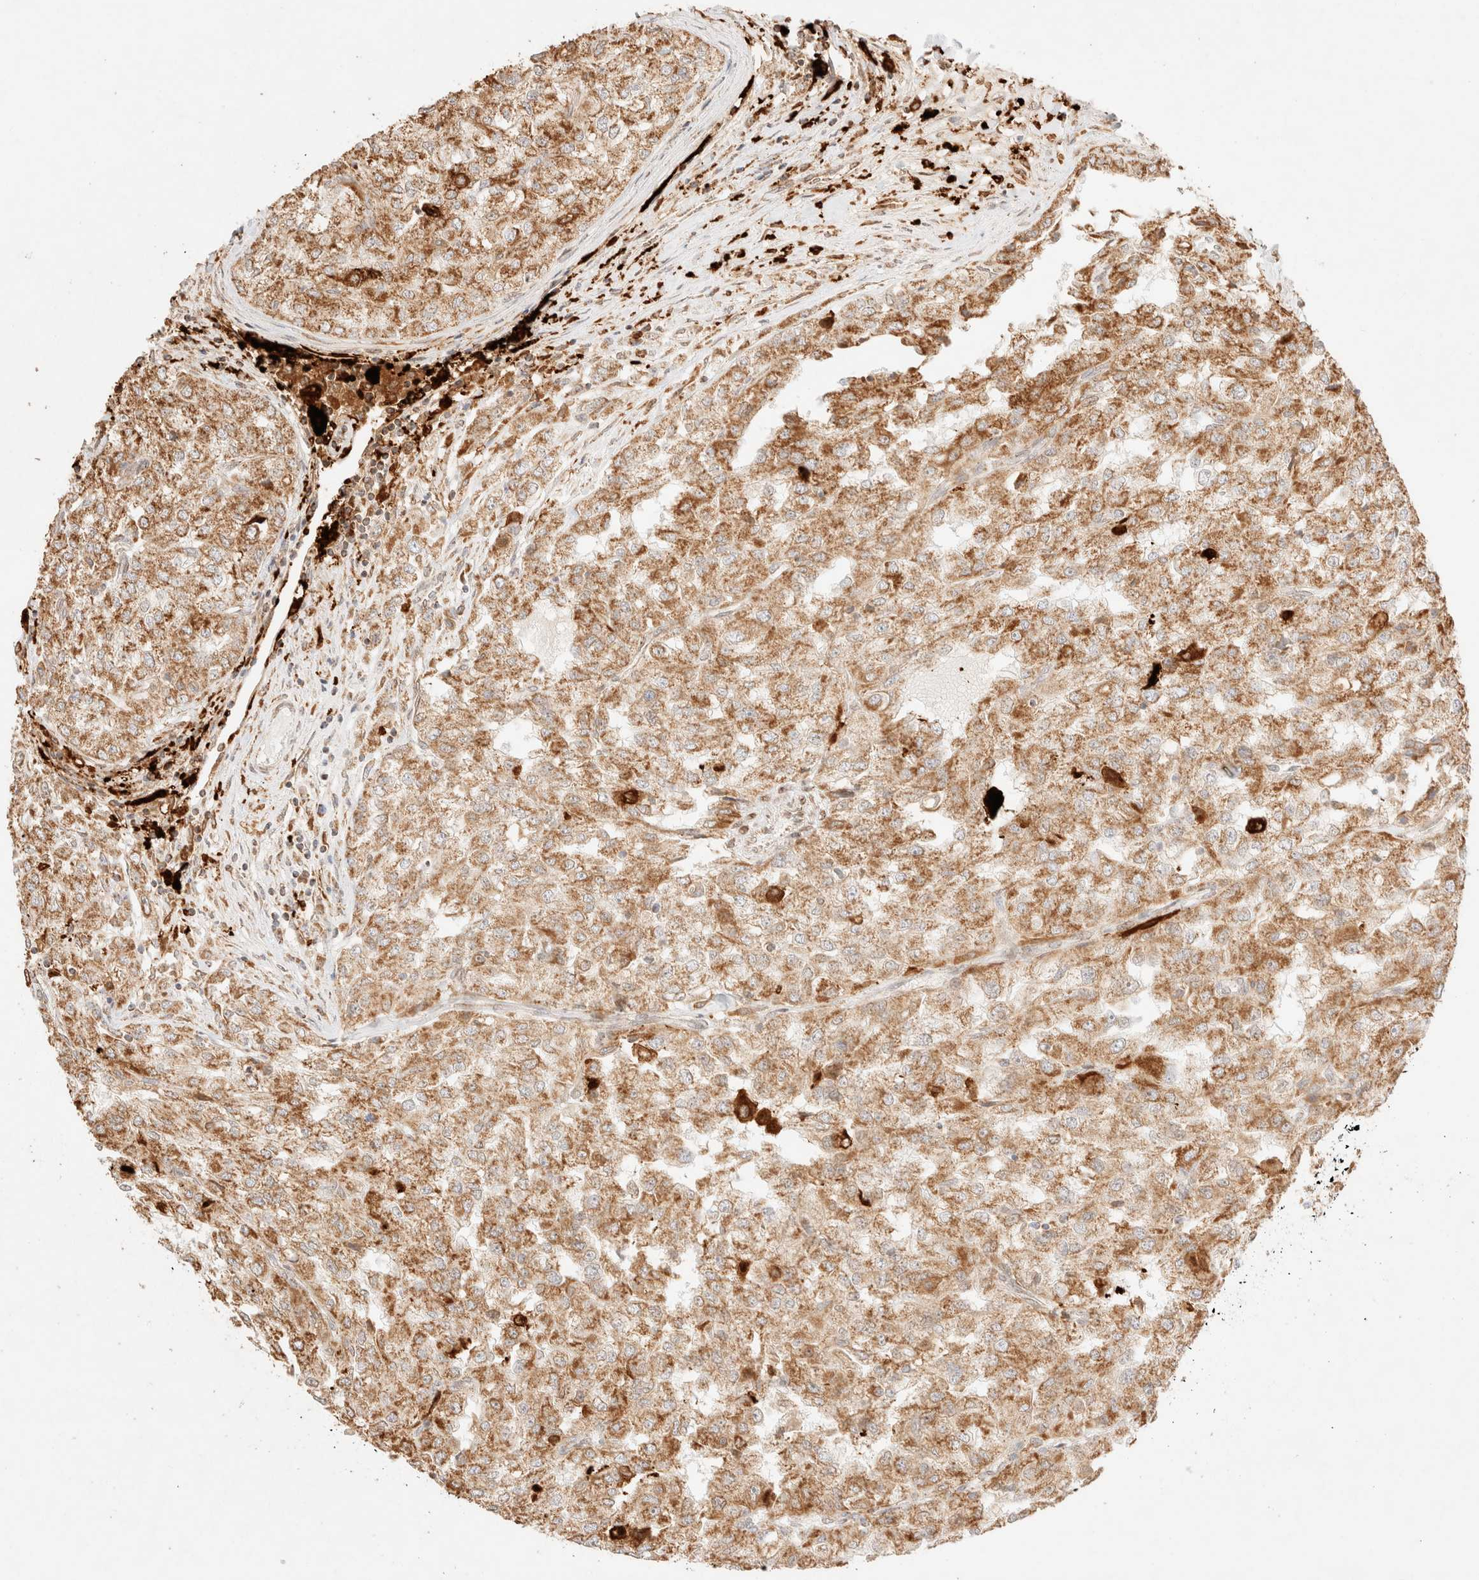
{"staining": {"intensity": "moderate", "quantity": ">75%", "location": "cytoplasmic/membranous"}, "tissue": "renal cancer", "cell_type": "Tumor cells", "image_type": "cancer", "snomed": [{"axis": "morphology", "description": "Adenocarcinoma, NOS"}, {"axis": "topography", "description": "Kidney"}], "caption": "High-magnification brightfield microscopy of adenocarcinoma (renal) stained with DAB (3,3'-diaminobenzidine) (brown) and counterstained with hematoxylin (blue). tumor cells exhibit moderate cytoplasmic/membranous expression is identified in about>75% of cells. The protein of interest is stained brown, and the nuclei are stained in blue (DAB IHC with brightfield microscopy, high magnification).", "gene": "TACO1", "patient": {"sex": "female", "age": 54}}